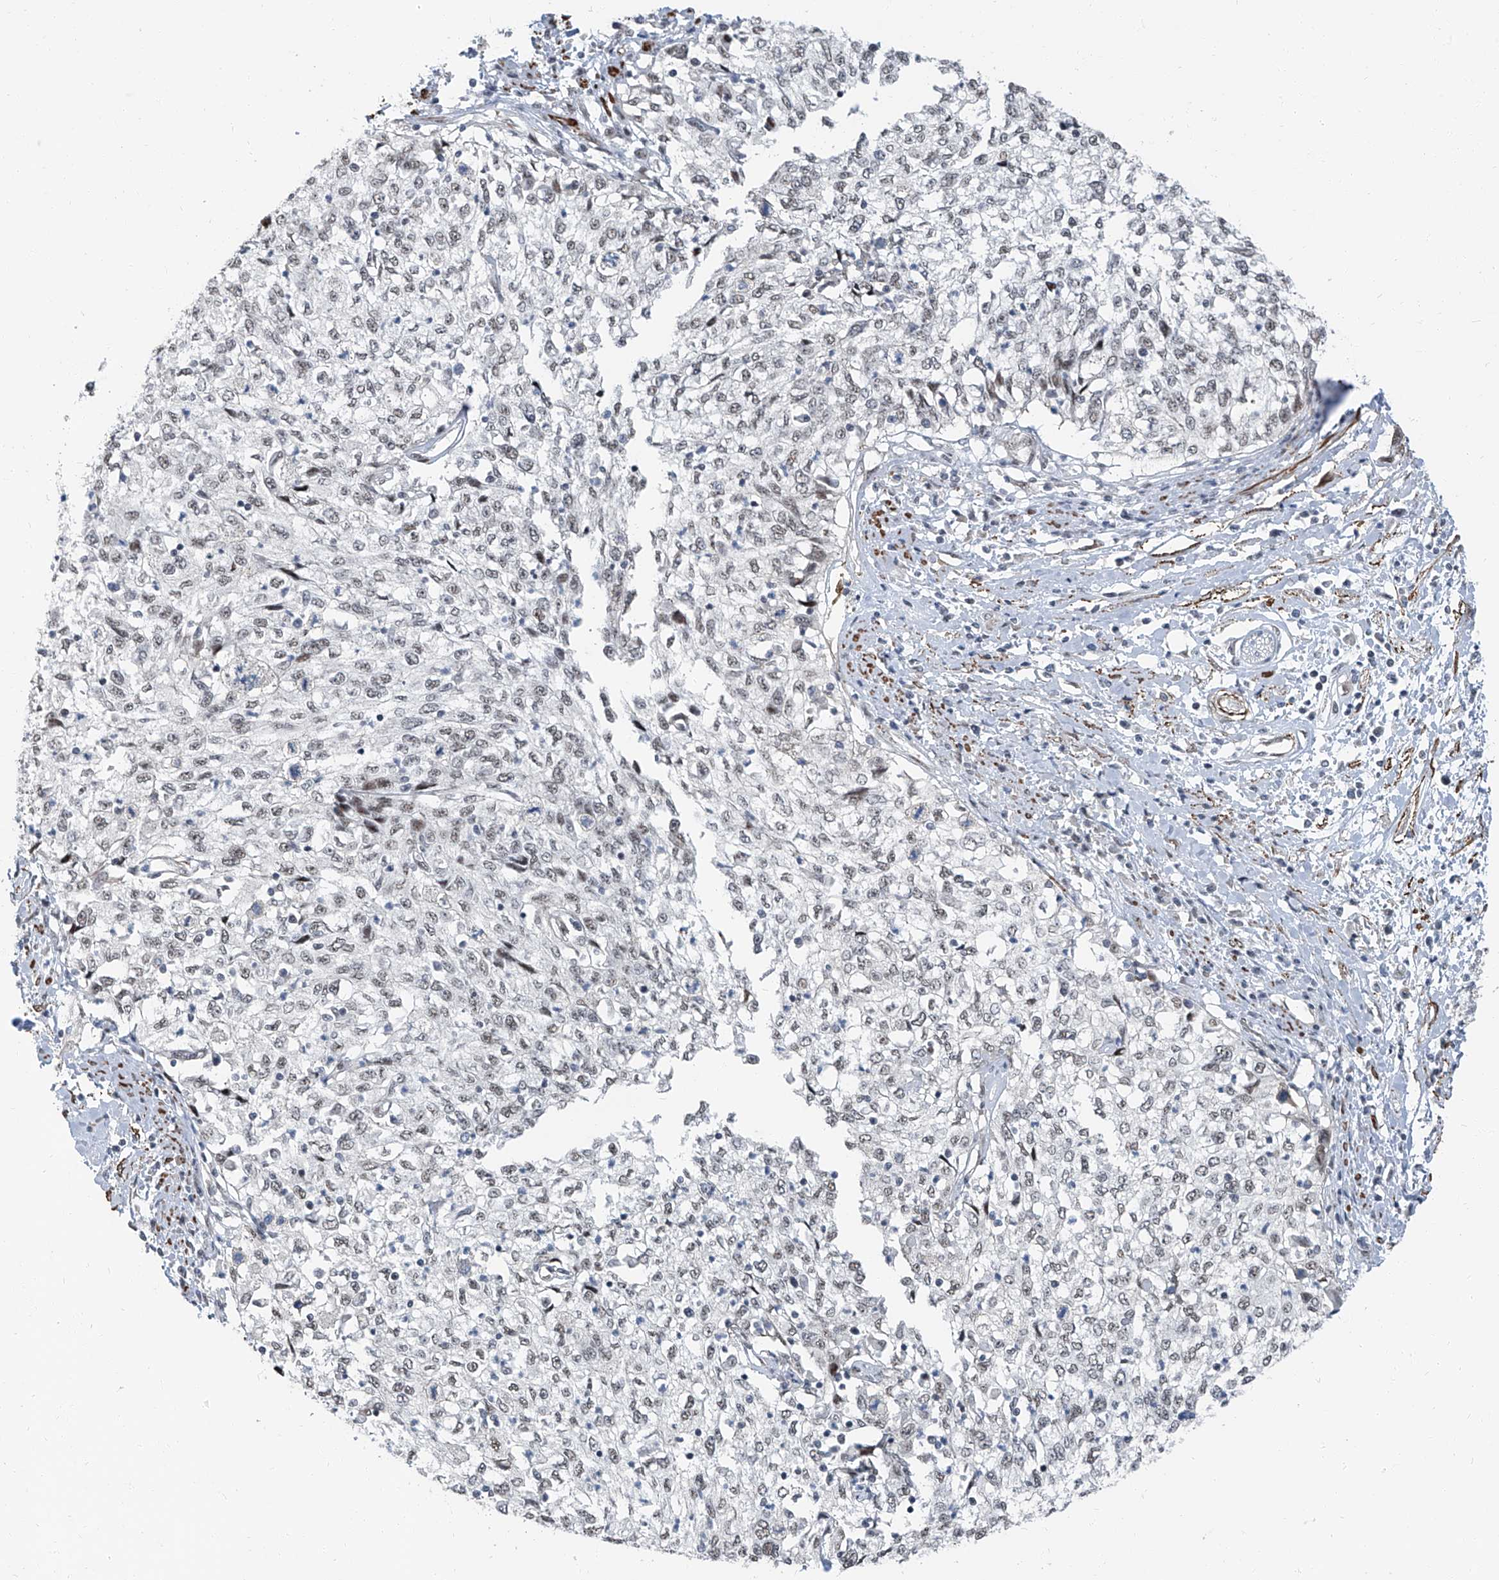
{"staining": {"intensity": "weak", "quantity": "<25%", "location": "nuclear"}, "tissue": "cervical cancer", "cell_type": "Tumor cells", "image_type": "cancer", "snomed": [{"axis": "morphology", "description": "Squamous cell carcinoma, NOS"}, {"axis": "topography", "description": "Cervix"}], "caption": "A histopathology image of human squamous cell carcinoma (cervical) is negative for staining in tumor cells.", "gene": "TXLNB", "patient": {"sex": "female", "age": 57}}